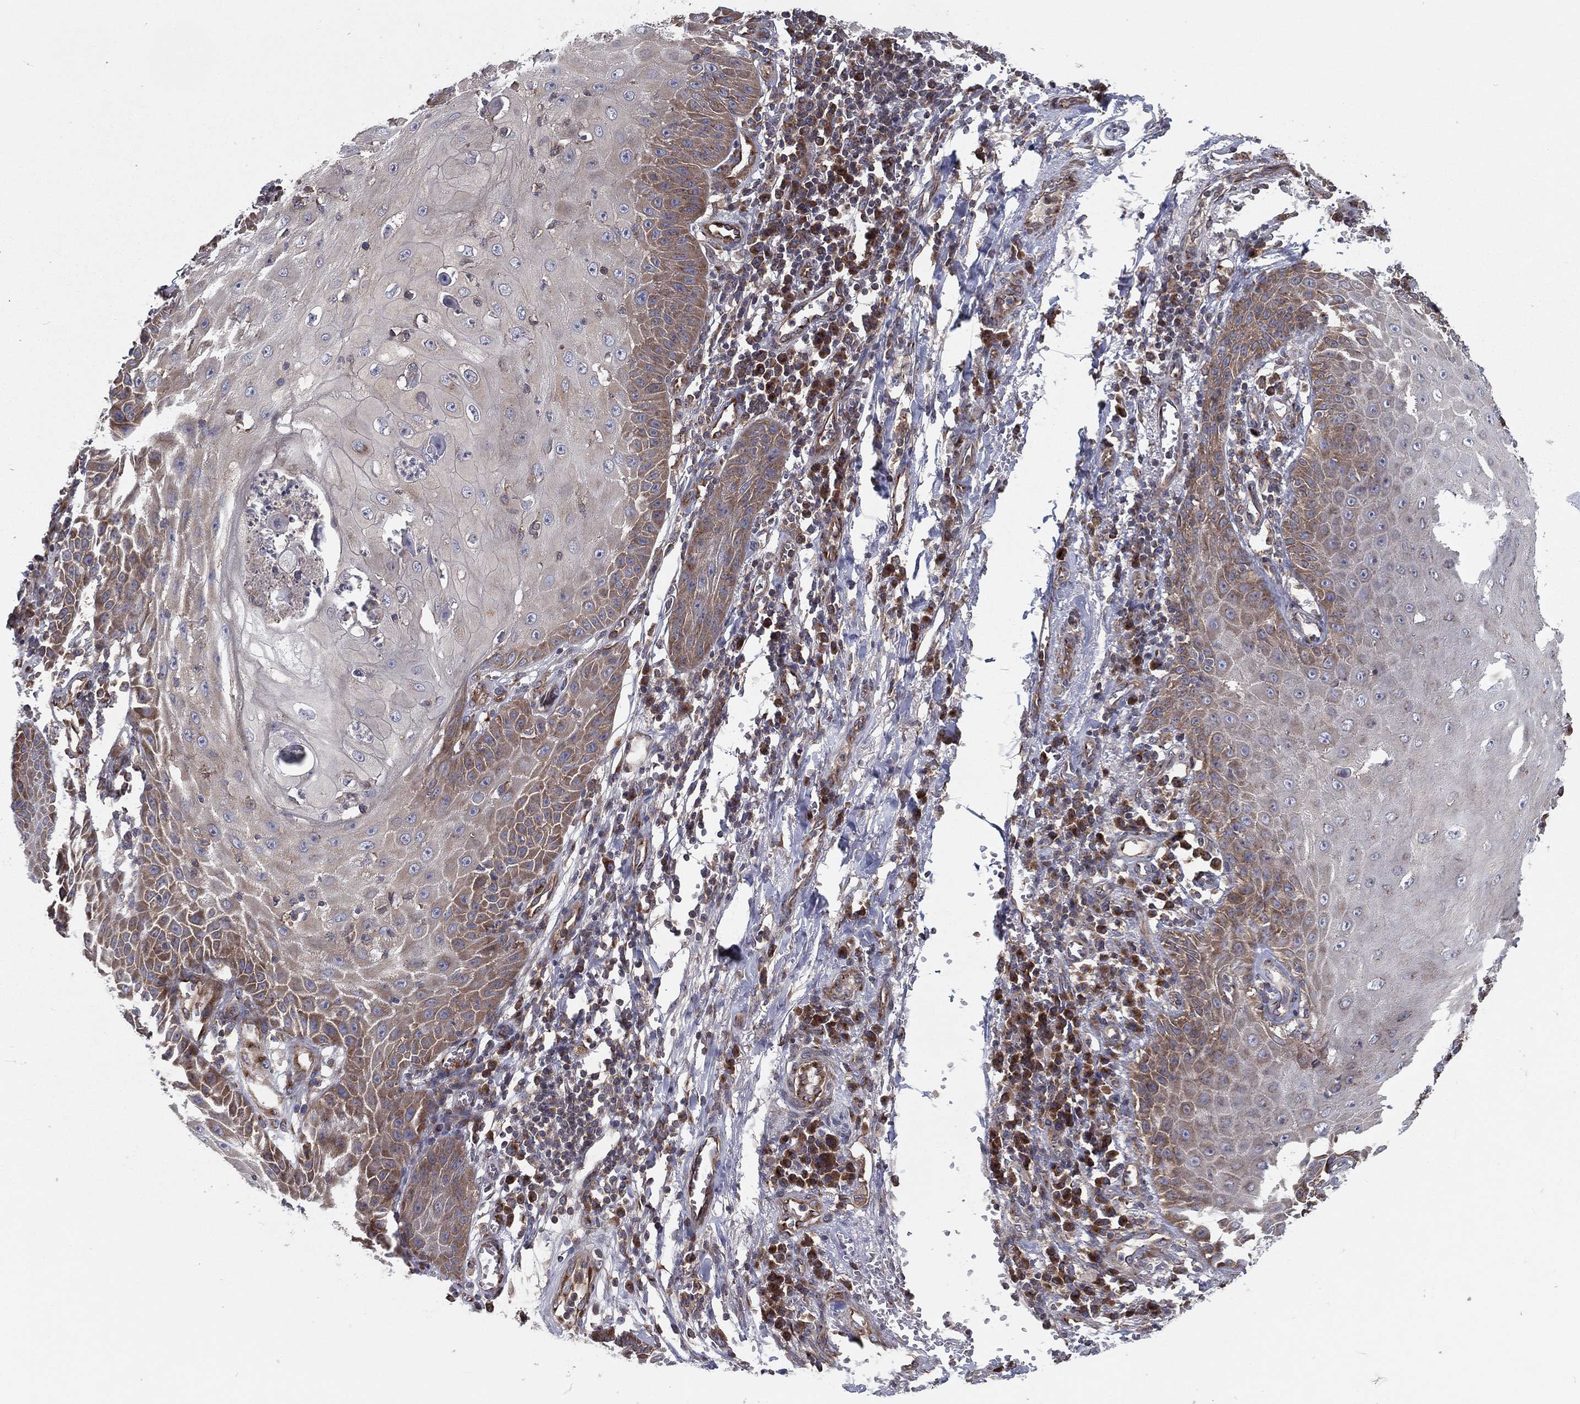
{"staining": {"intensity": "moderate", "quantity": "<25%", "location": "cytoplasmic/membranous"}, "tissue": "skin cancer", "cell_type": "Tumor cells", "image_type": "cancer", "snomed": [{"axis": "morphology", "description": "Squamous cell carcinoma, NOS"}, {"axis": "topography", "description": "Skin"}], "caption": "An image showing moderate cytoplasmic/membranous positivity in about <25% of tumor cells in skin cancer, as visualized by brown immunohistochemical staining.", "gene": "EIF2B5", "patient": {"sex": "male", "age": 70}}